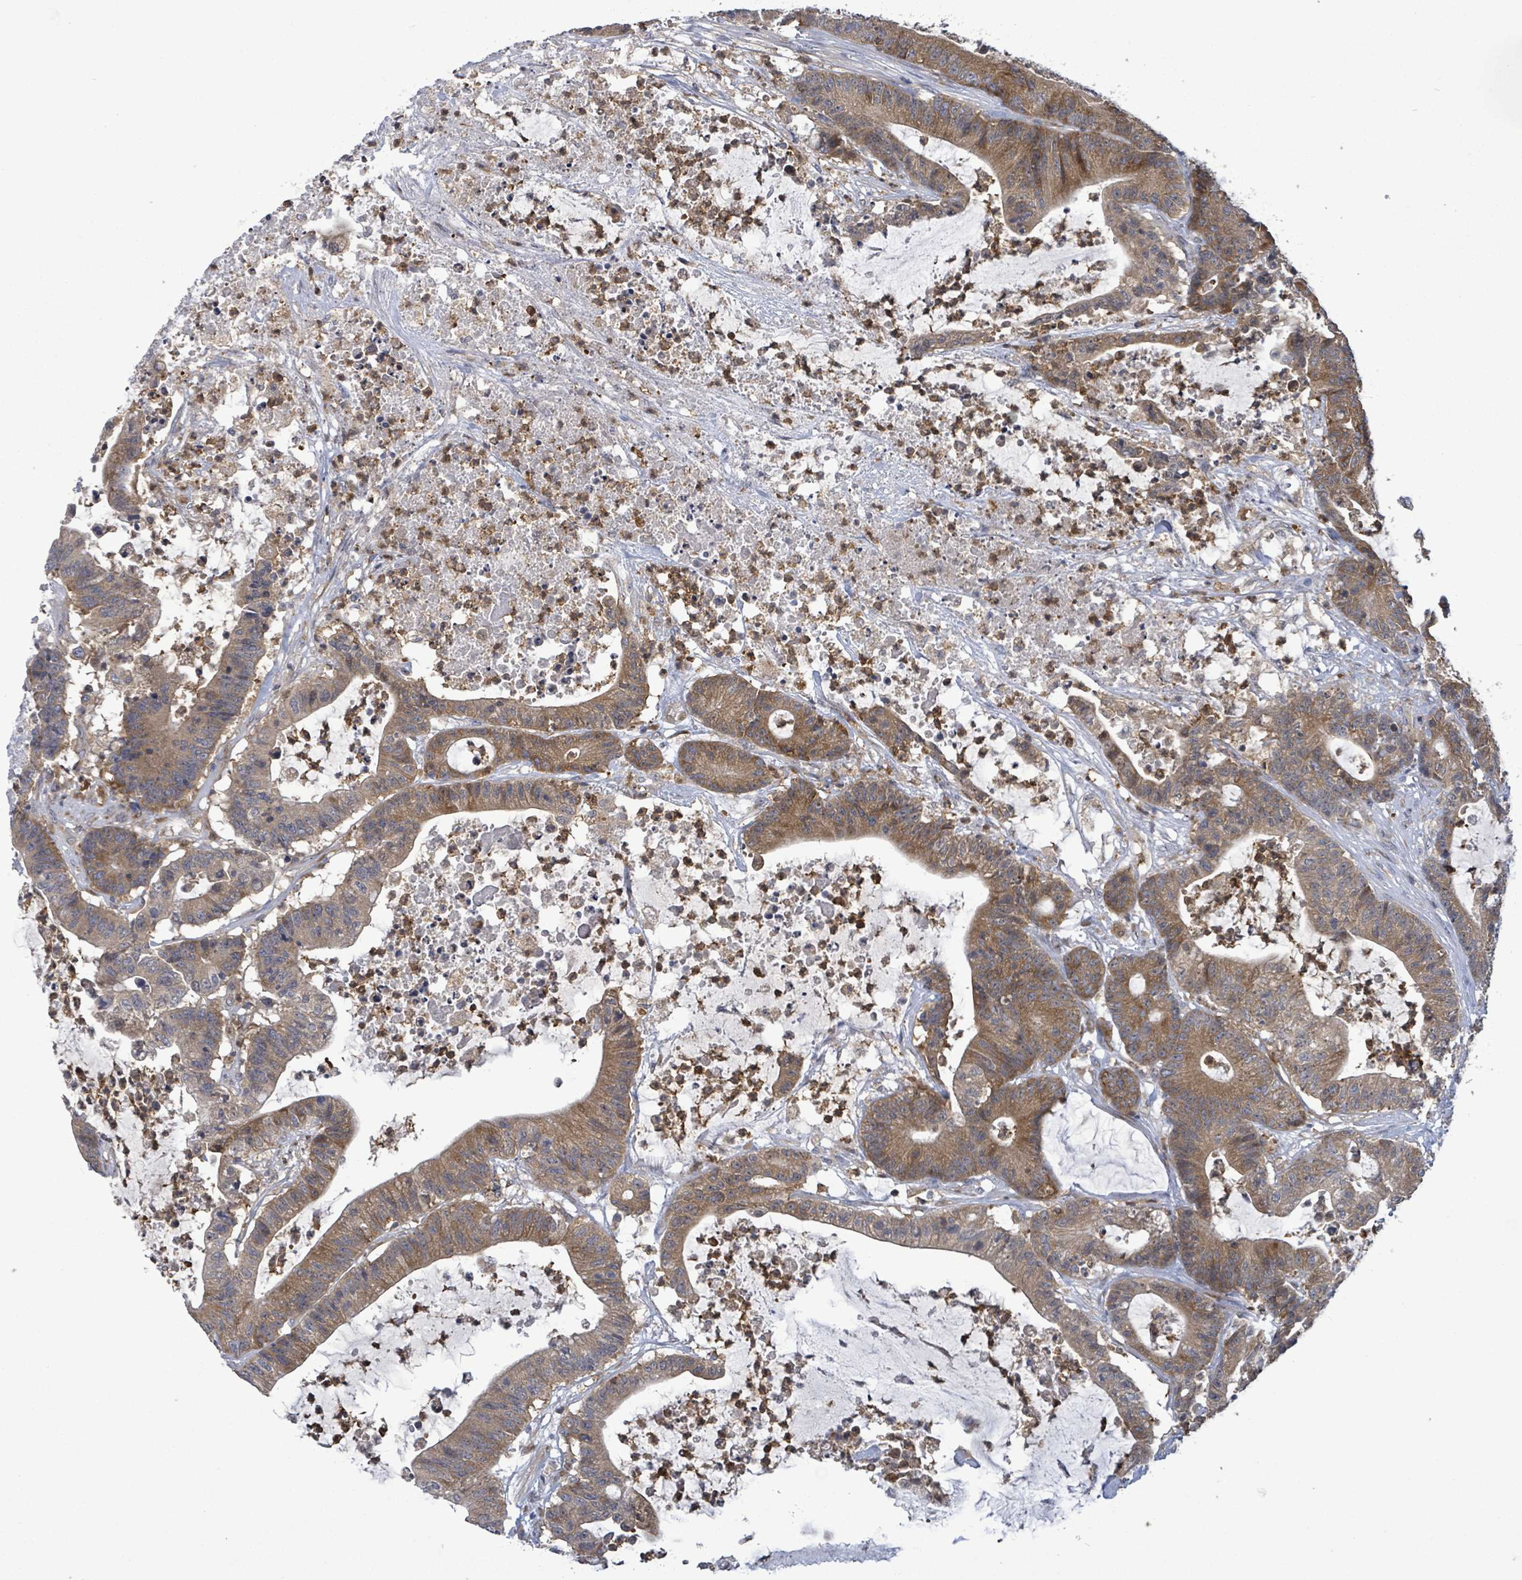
{"staining": {"intensity": "moderate", "quantity": ">75%", "location": "cytoplasmic/membranous"}, "tissue": "colorectal cancer", "cell_type": "Tumor cells", "image_type": "cancer", "snomed": [{"axis": "morphology", "description": "Adenocarcinoma, NOS"}, {"axis": "topography", "description": "Colon"}], "caption": "Immunohistochemistry (DAB) staining of human colorectal cancer (adenocarcinoma) demonstrates moderate cytoplasmic/membranous protein positivity in approximately >75% of tumor cells.", "gene": "SERPINE3", "patient": {"sex": "female", "age": 84}}